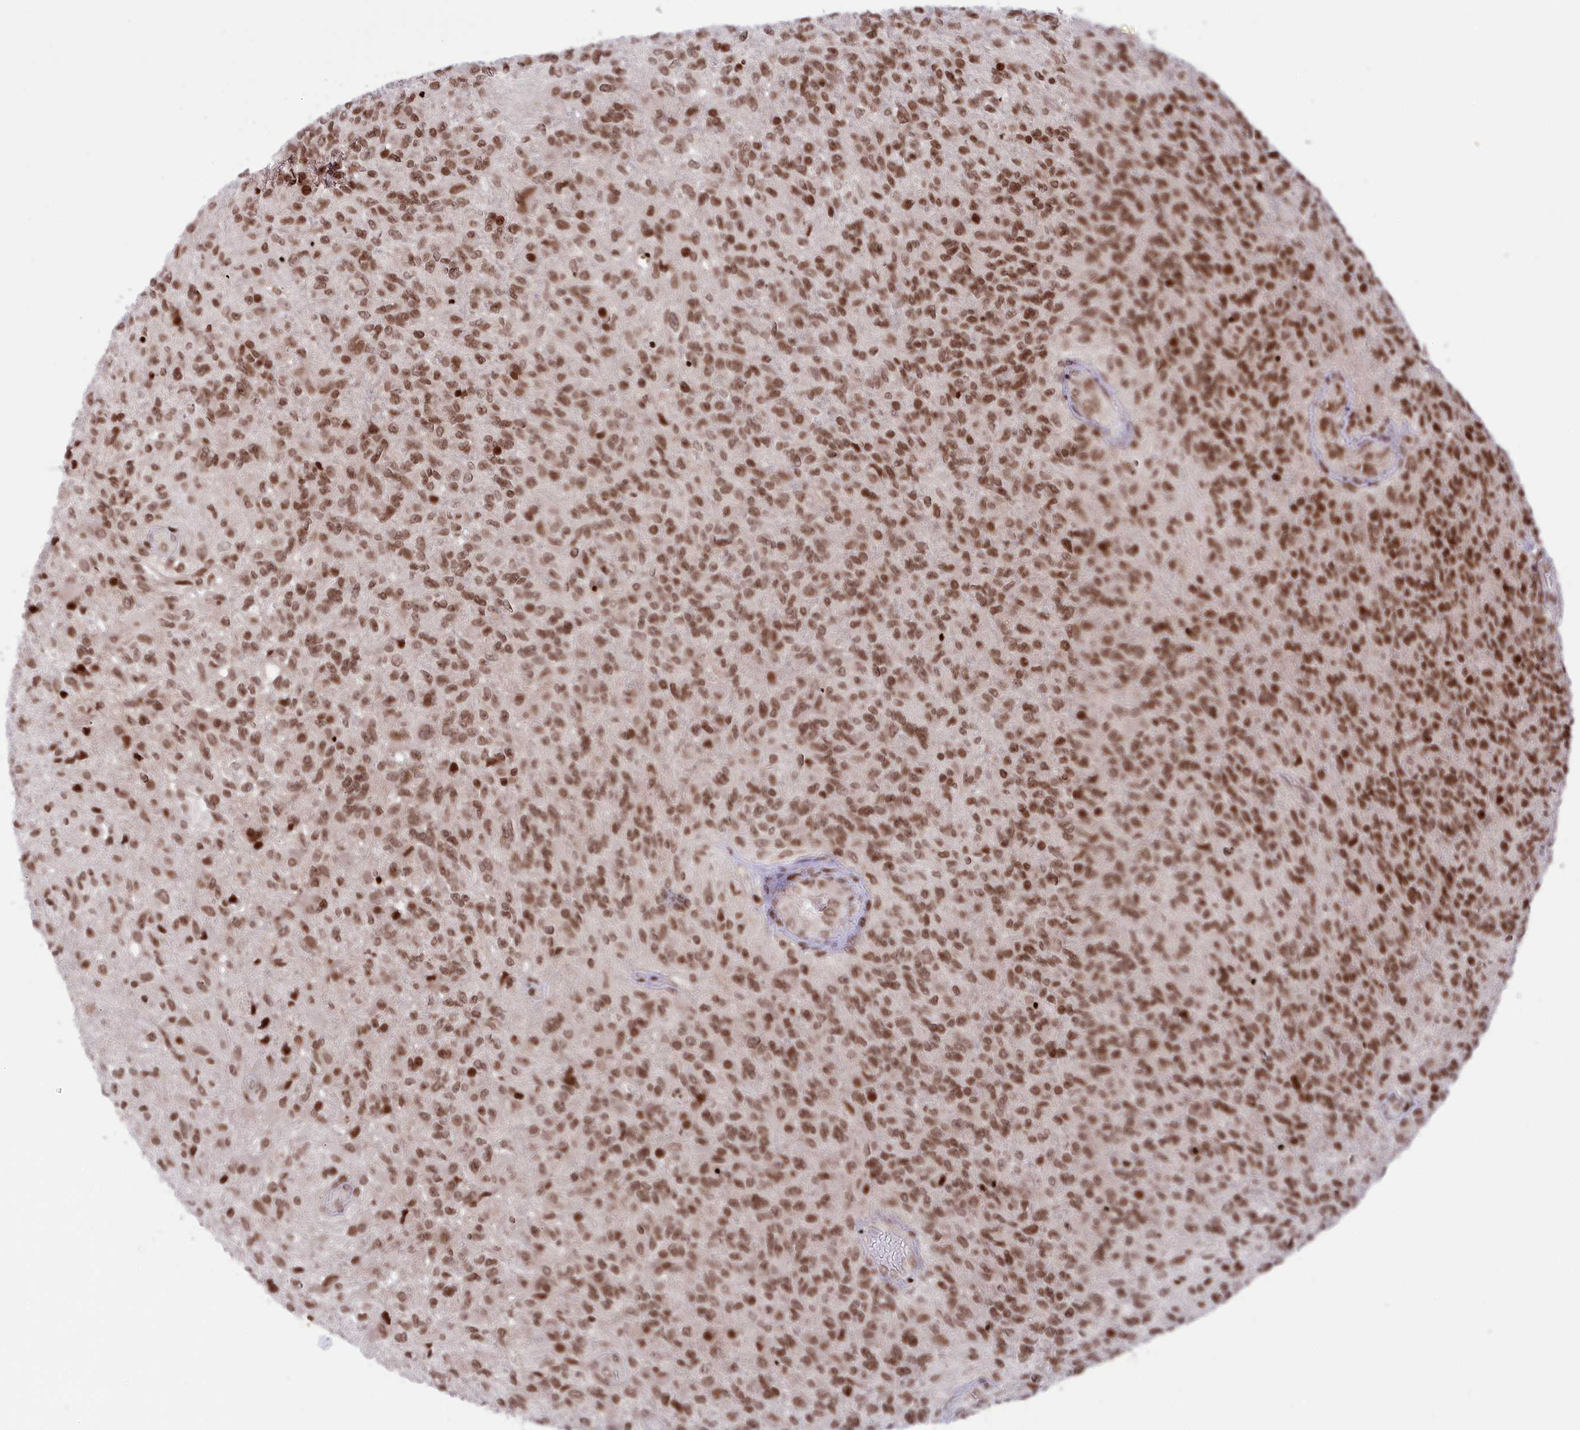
{"staining": {"intensity": "moderate", "quantity": ">75%", "location": "nuclear"}, "tissue": "glioma", "cell_type": "Tumor cells", "image_type": "cancer", "snomed": [{"axis": "morphology", "description": "Glioma, malignant, High grade"}, {"axis": "topography", "description": "Brain"}], "caption": "Protein staining of glioma tissue reveals moderate nuclear expression in approximately >75% of tumor cells.", "gene": "TET2", "patient": {"sex": "male", "age": 56}}